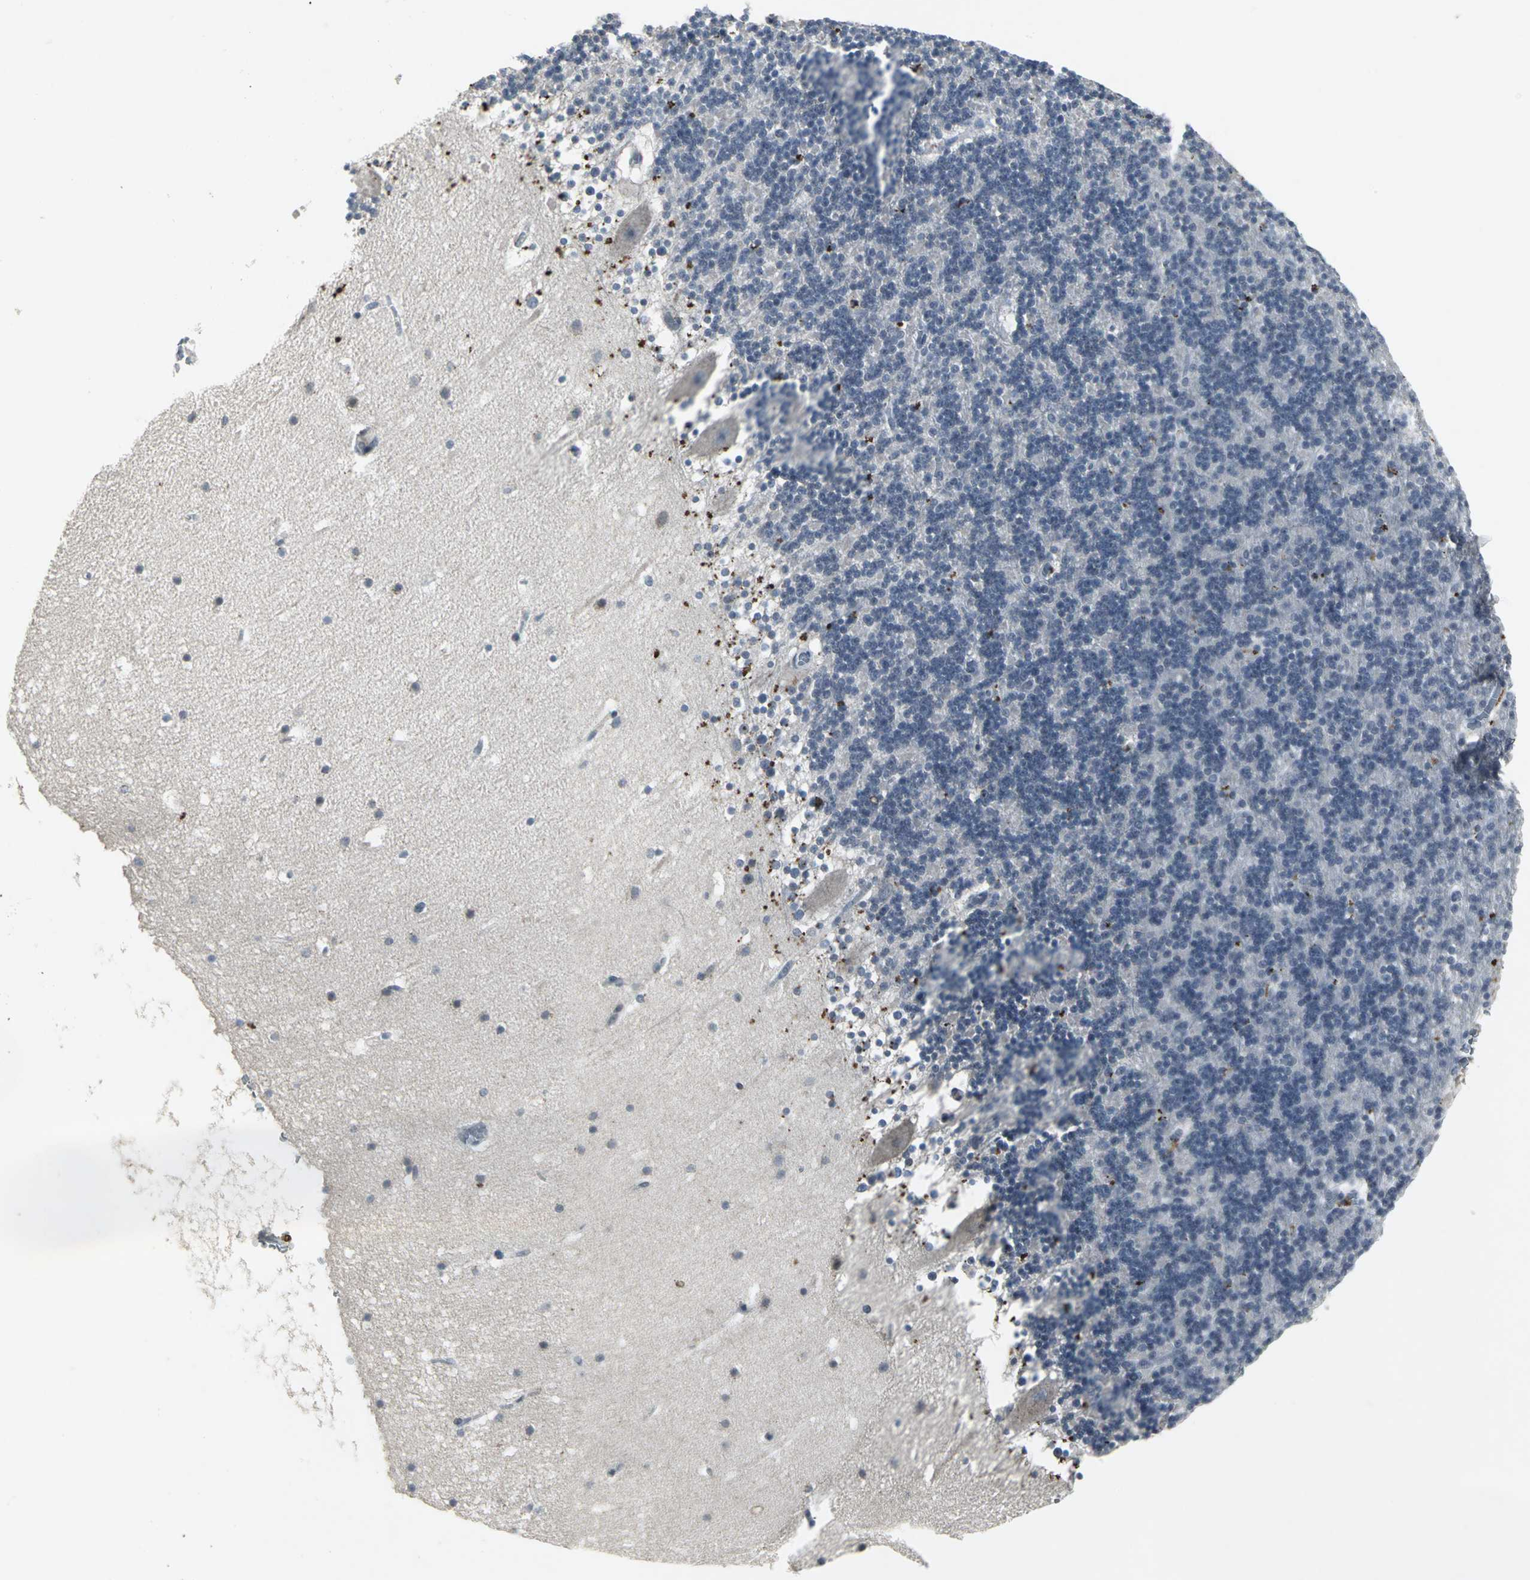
{"staining": {"intensity": "negative", "quantity": "none", "location": "none"}, "tissue": "cerebellum", "cell_type": "Cells in granular layer", "image_type": "normal", "snomed": [{"axis": "morphology", "description": "Normal tissue, NOS"}, {"axis": "topography", "description": "Cerebellum"}], "caption": "Immunohistochemistry (IHC) micrograph of benign cerebellum: human cerebellum stained with DAB (3,3'-diaminobenzidine) demonstrates no significant protein positivity in cells in granular layer. (Brightfield microscopy of DAB (3,3'-diaminobenzidine) IHC at high magnification).", "gene": "BMP4", "patient": {"sex": "male", "age": 45}}